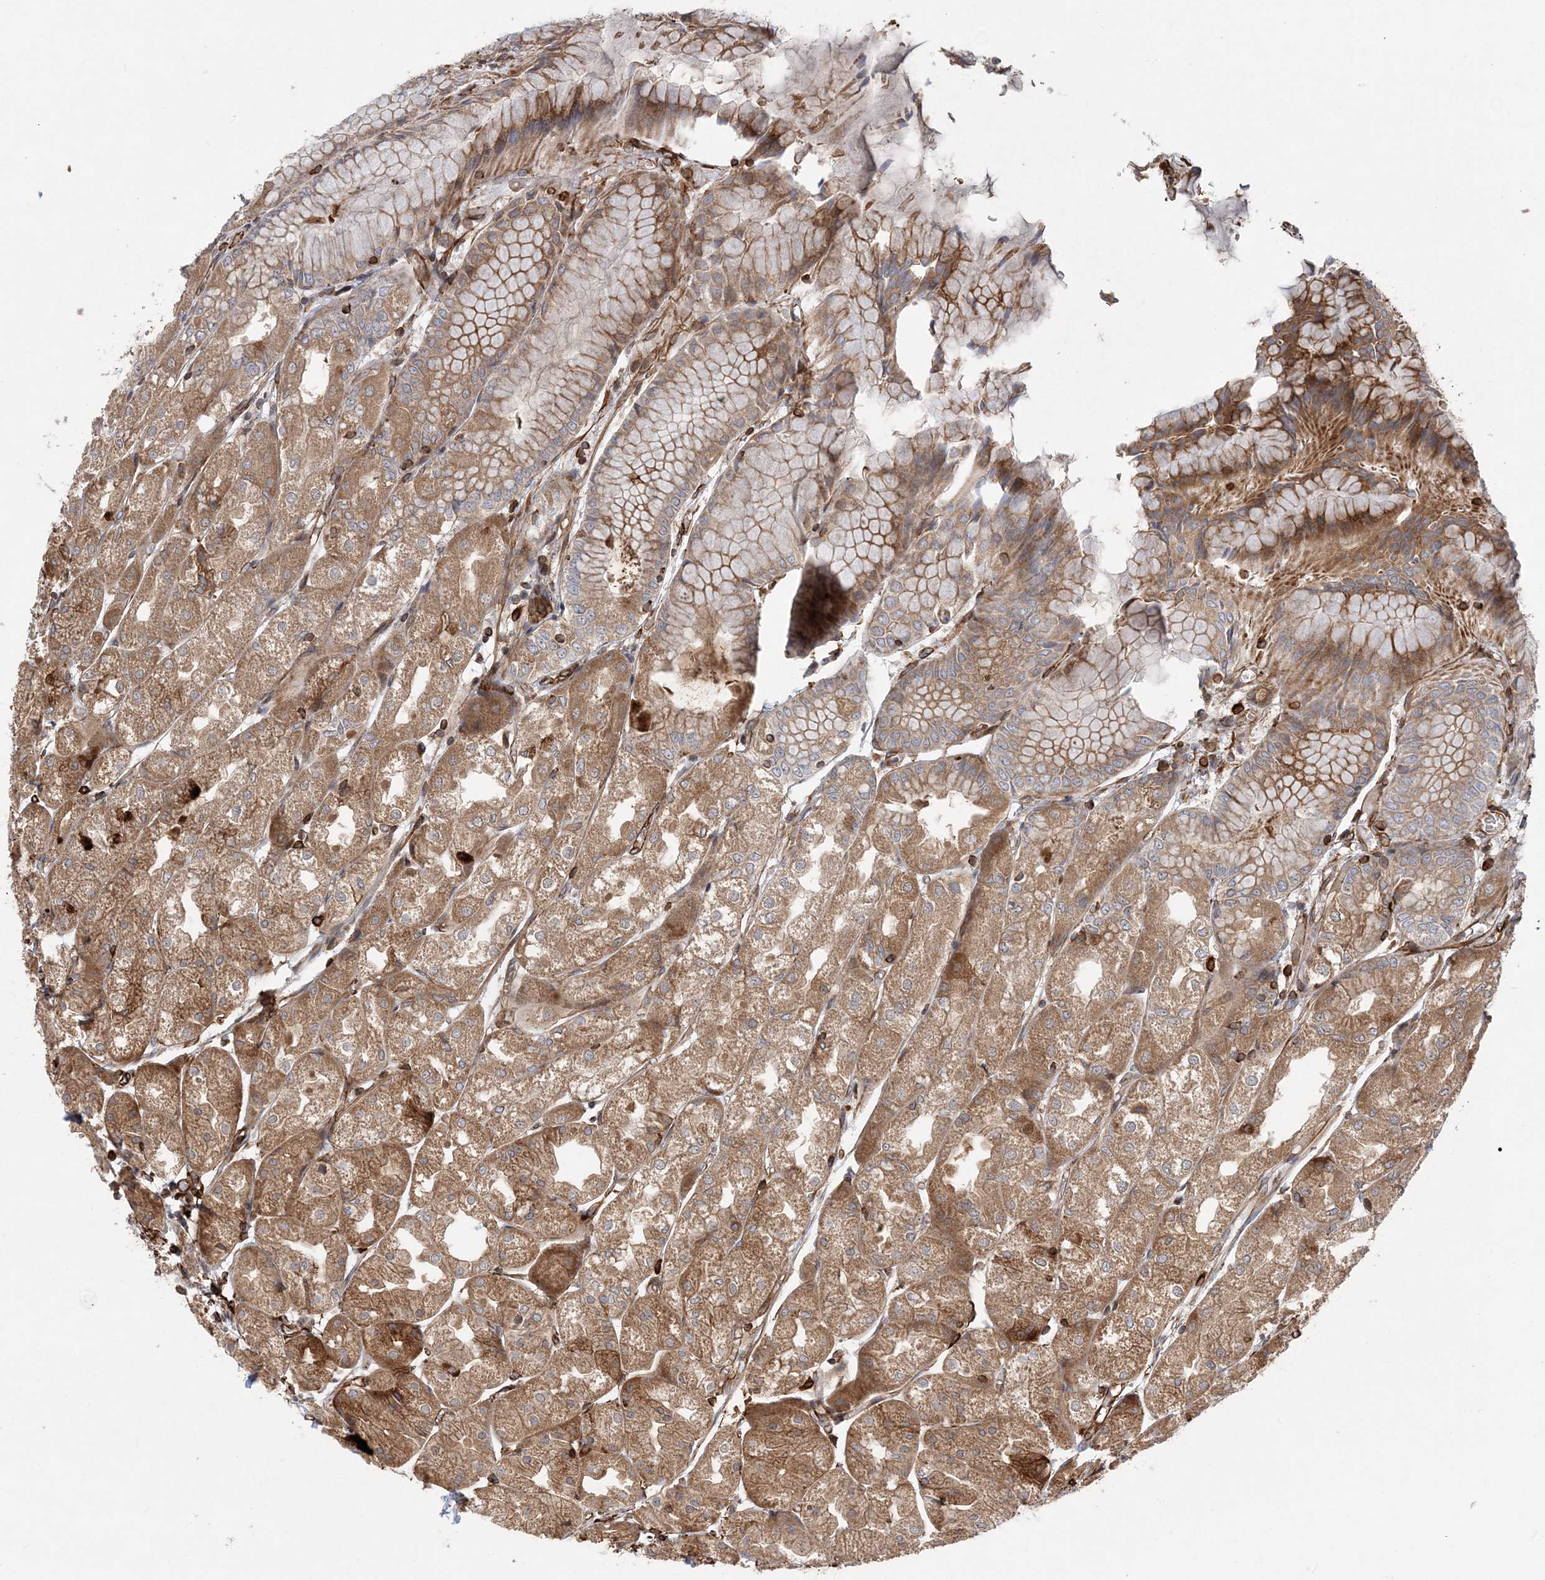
{"staining": {"intensity": "moderate", "quantity": ">75%", "location": "cytoplasmic/membranous"}, "tissue": "stomach", "cell_type": "Glandular cells", "image_type": "normal", "snomed": [{"axis": "morphology", "description": "Normal tissue, NOS"}, {"axis": "topography", "description": "Stomach, upper"}], "caption": "IHC staining of normal stomach, which reveals medium levels of moderate cytoplasmic/membranous staining in about >75% of glandular cells indicating moderate cytoplasmic/membranous protein staining. The staining was performed using DAB (3,3'-diaminobenzidine) (brown) for protein detection and nuclei were counterstained in hematoxylin (blue).", "gene": "FAM114A2", "patient": {"sex": "male", "age": 72}}